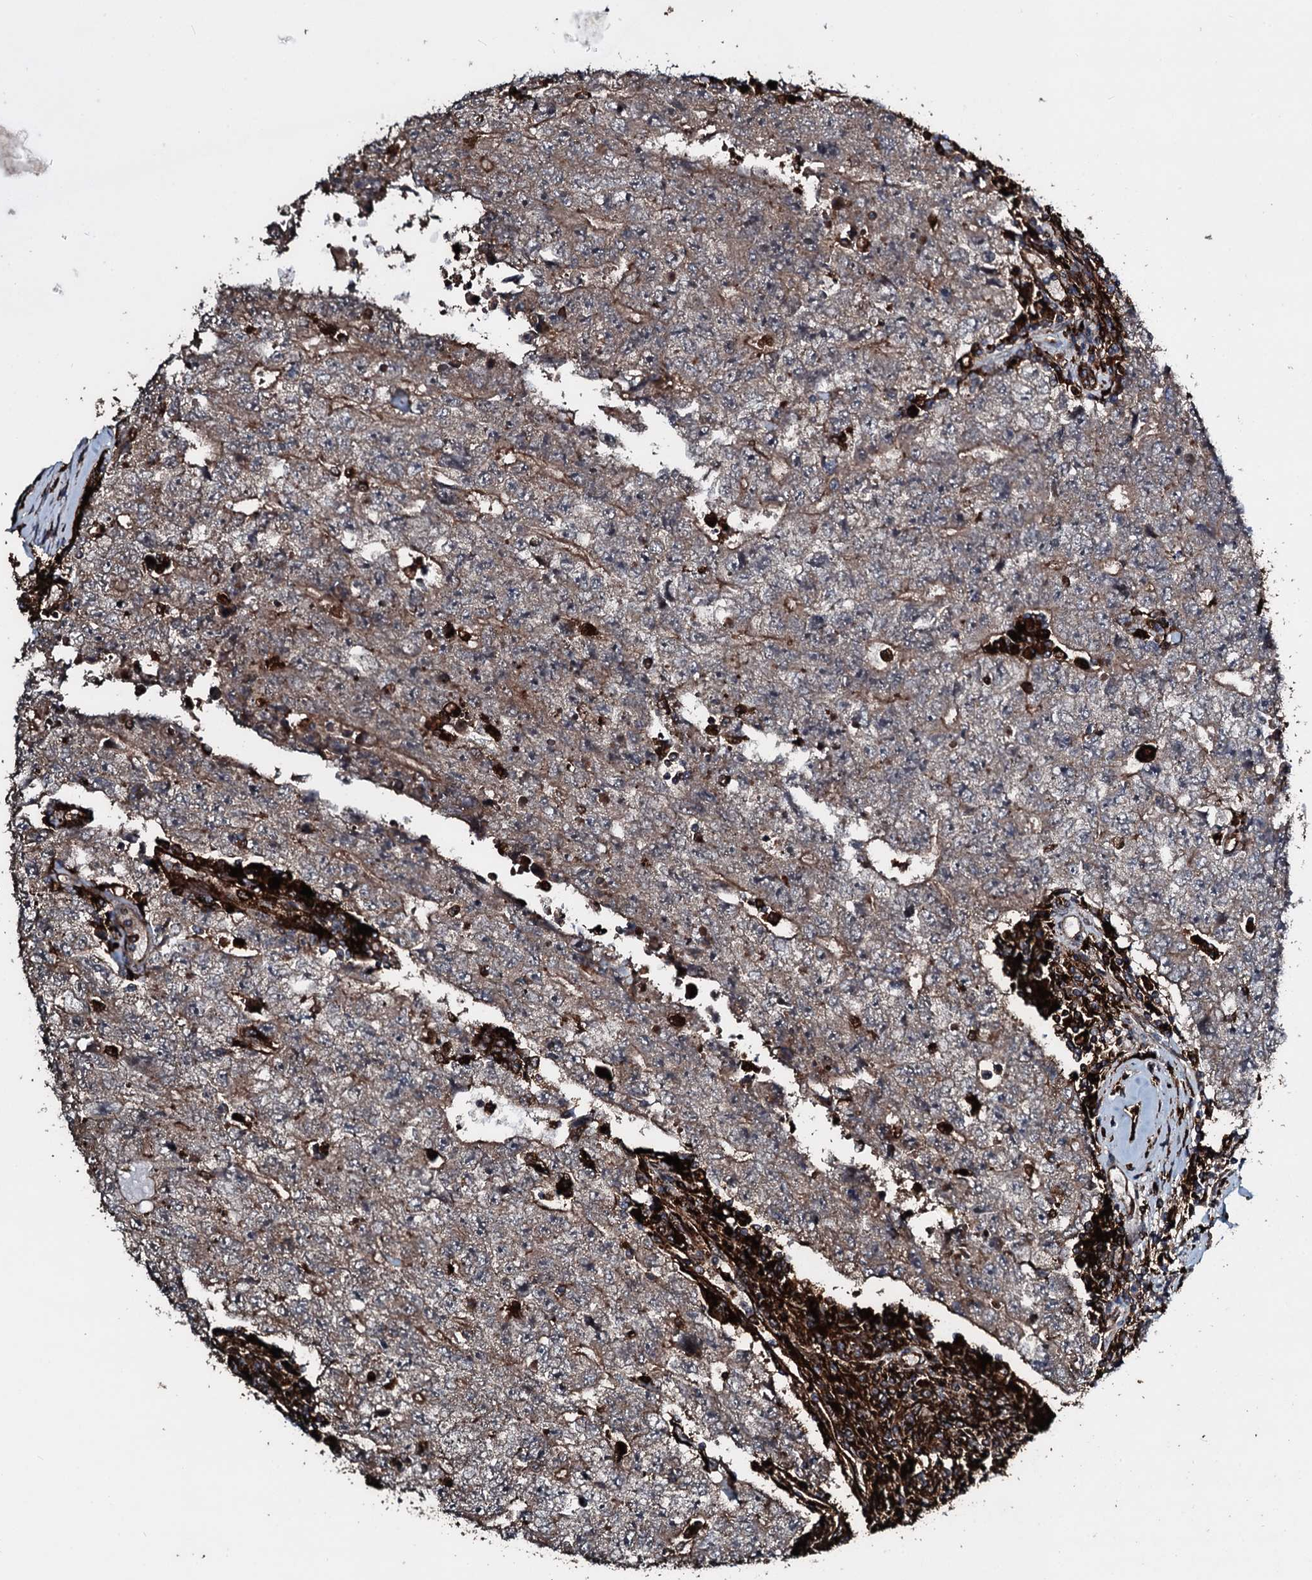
{"staining": {"intensity": "weak", "quantity": ">75%", "location": "cytoplasmic/membranous"}, "tissue": "testis cancer", "cell_type": "Tumor cells", "image_type": "cancer", "snomed": [{"axis": "morphology", "description": "Carcinoma, Embryonal, NOS"}, {"axis": "topography", "description": "Testis"}], "caption": "IHC histopathology image of testis cancer stained for a protein (brown), which displays low levels of weak cytoplasmic/membranous positivity in approximately >75% of tumor cells.", "gene": "TPGS2", "patient": {"sex": "male", "age": 17}}